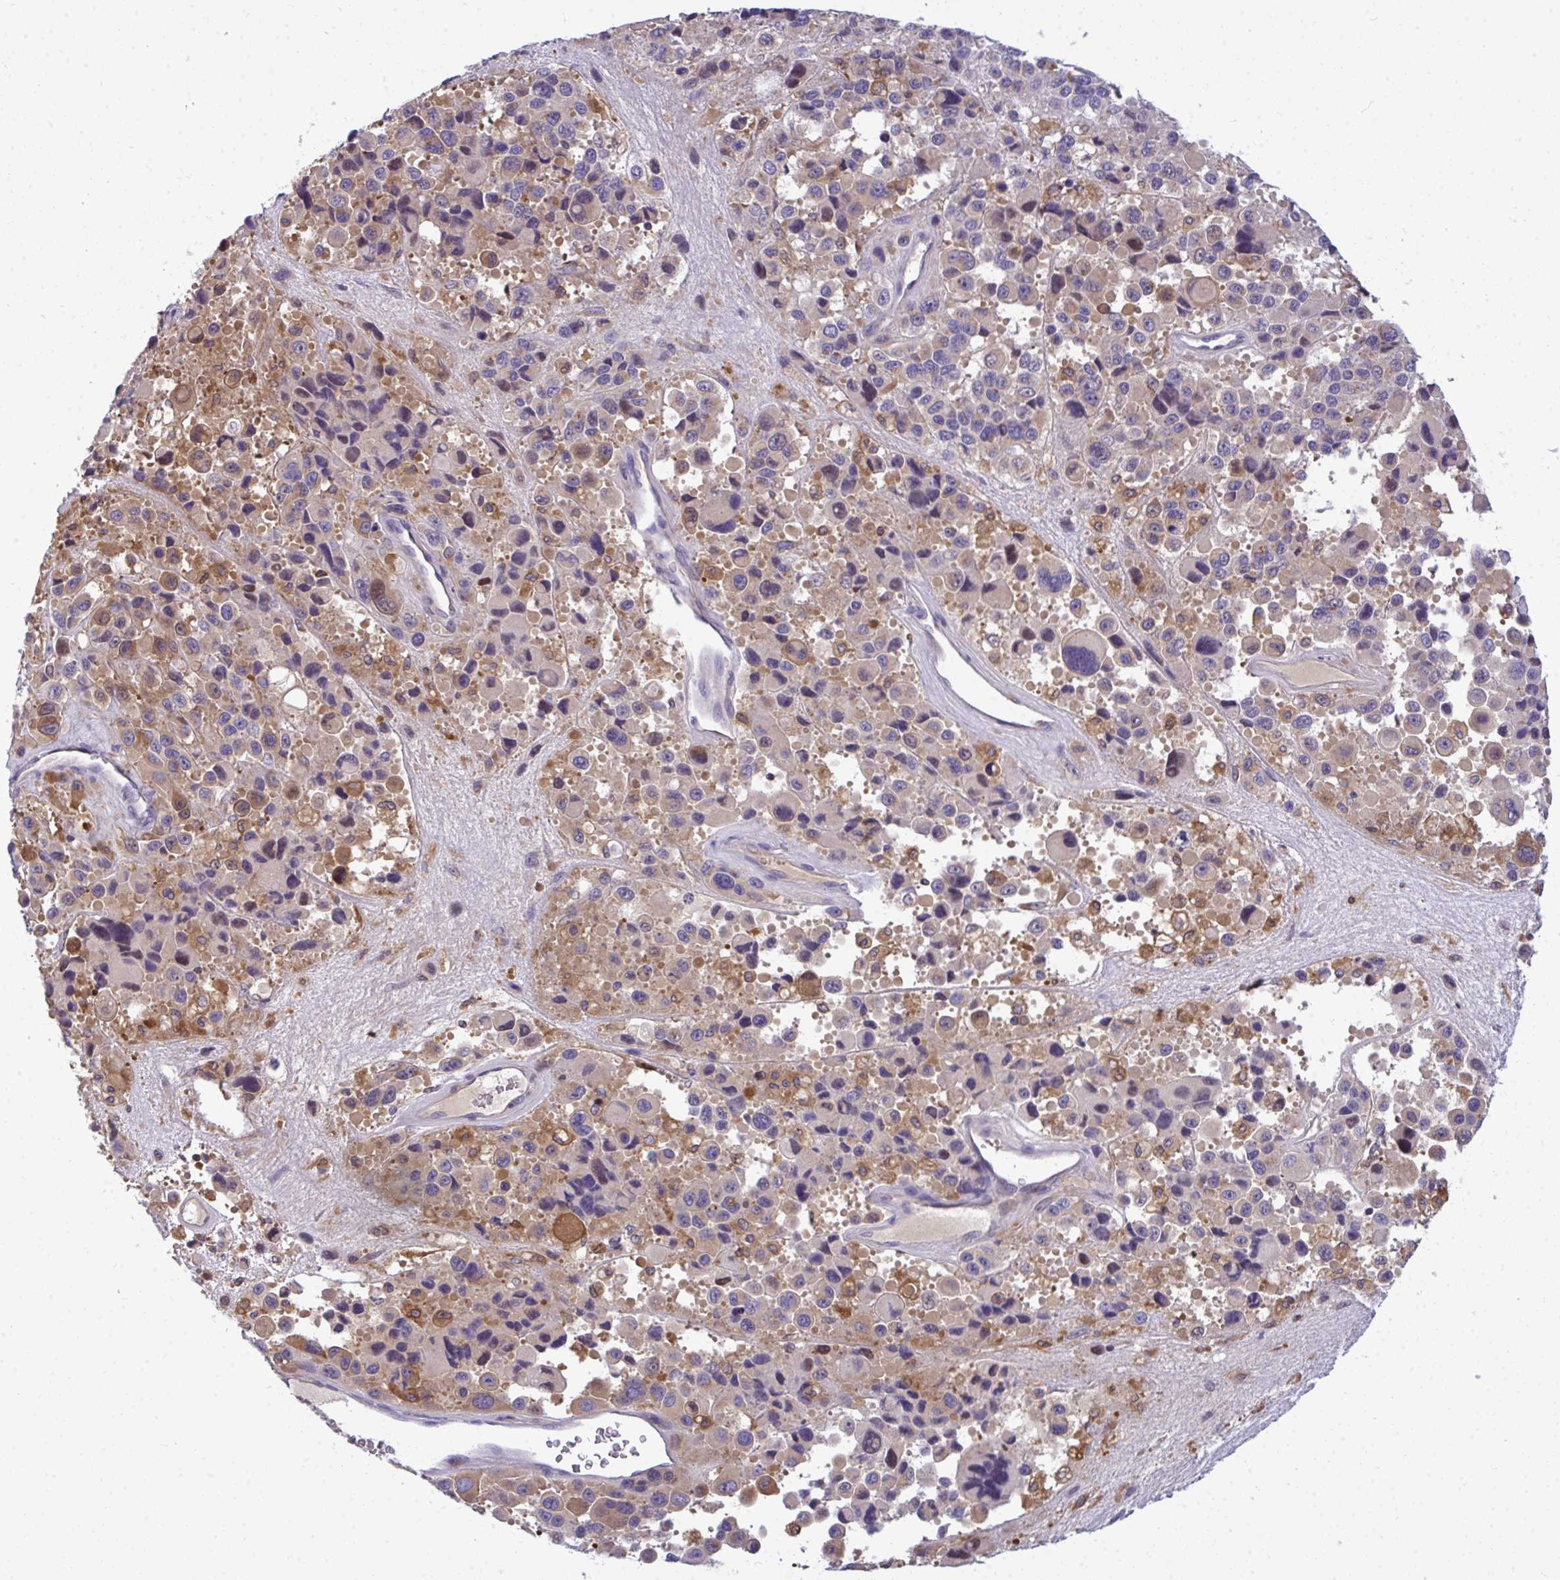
{"staining": {"intensity": "moderate", "quantity": "<25%", "location": "cytoplasmic/membranous"}, "tissue": "melanoma", "cell_type": "Tumor cells", "image_type": "cancer", "snomed": [{"axis": "morphology", "description": "Malignant melanoma, Metastatic site"}, {"axis": "topography", "description": "Lymph node"}], "caption": "Immunohistochemical staining of human melanoma exhibits moderate cytoplasmic/membranous protein expression in about <25% of tumor cells. The protein is shown in brown color, while the nuclei are stained blue.", "gene": "SLC30A6", "patient": {"sex": "female", "age": 65}}